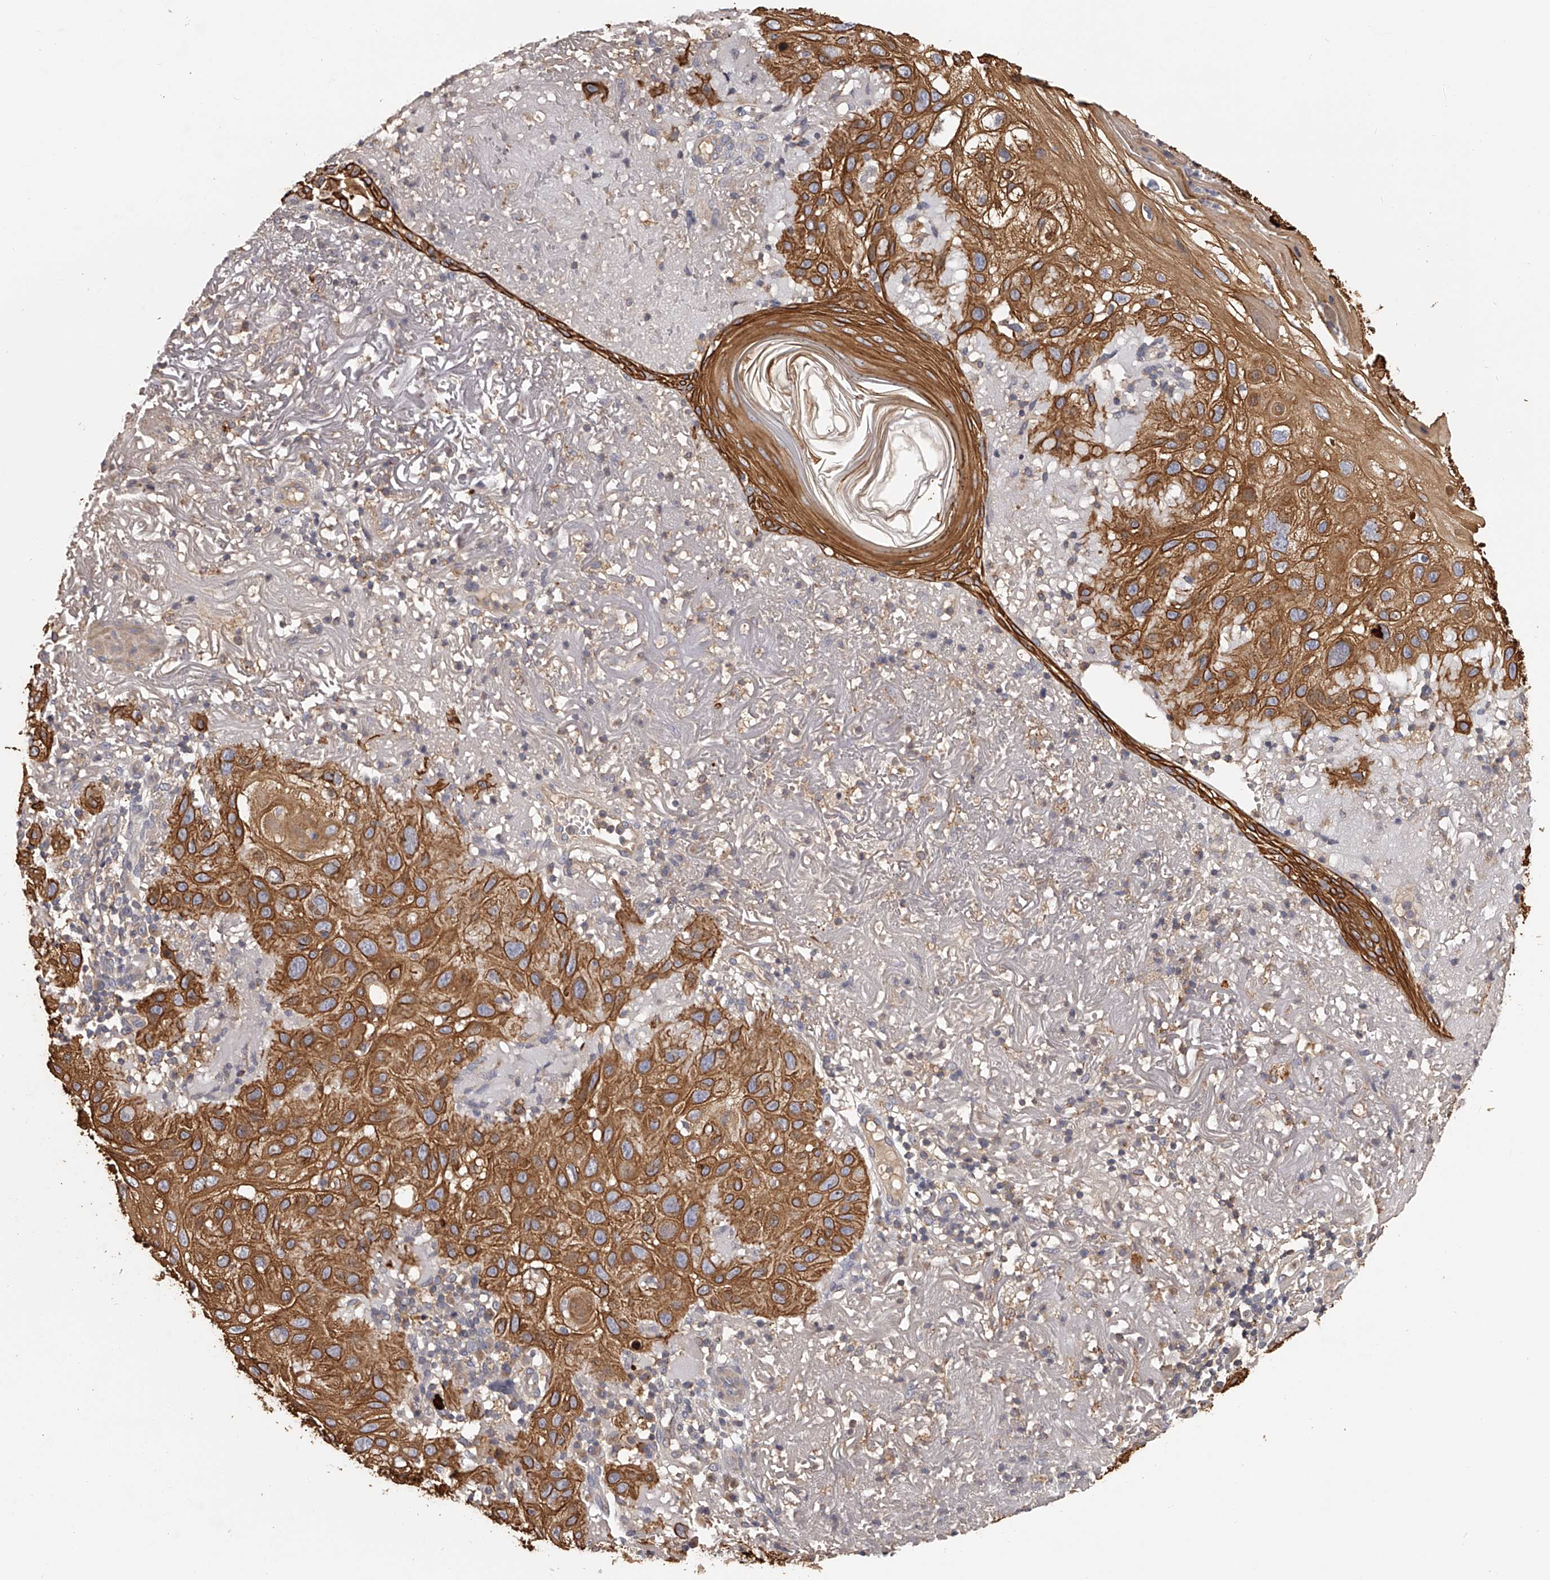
{"staining": {"intensity": "strong", "quantity": ">75%", "location": "cytoplasmic/membranous"}, "tissue": "skin cancer", "cell_type": "Tumor cells", "image_type": "cancer", "snomed": [{"axis": "morphology", "description": "Normal tissue, NOS"}, {"axis": "morphology", "description": "Squamous cell carcinoma, NOS"}, {"axis": "topography", "description": "Skin"}], "caption": "Brown immunohistochemical staining in squamous cell carcinoma (skin) shows strong cytoplasmic/membranous positivity in about >75% of tumor cells. (DAB IHC with brightfield microscopy, high magnification).", "gene": "TNN", "patient": {"sex": "female", "age": 96}}